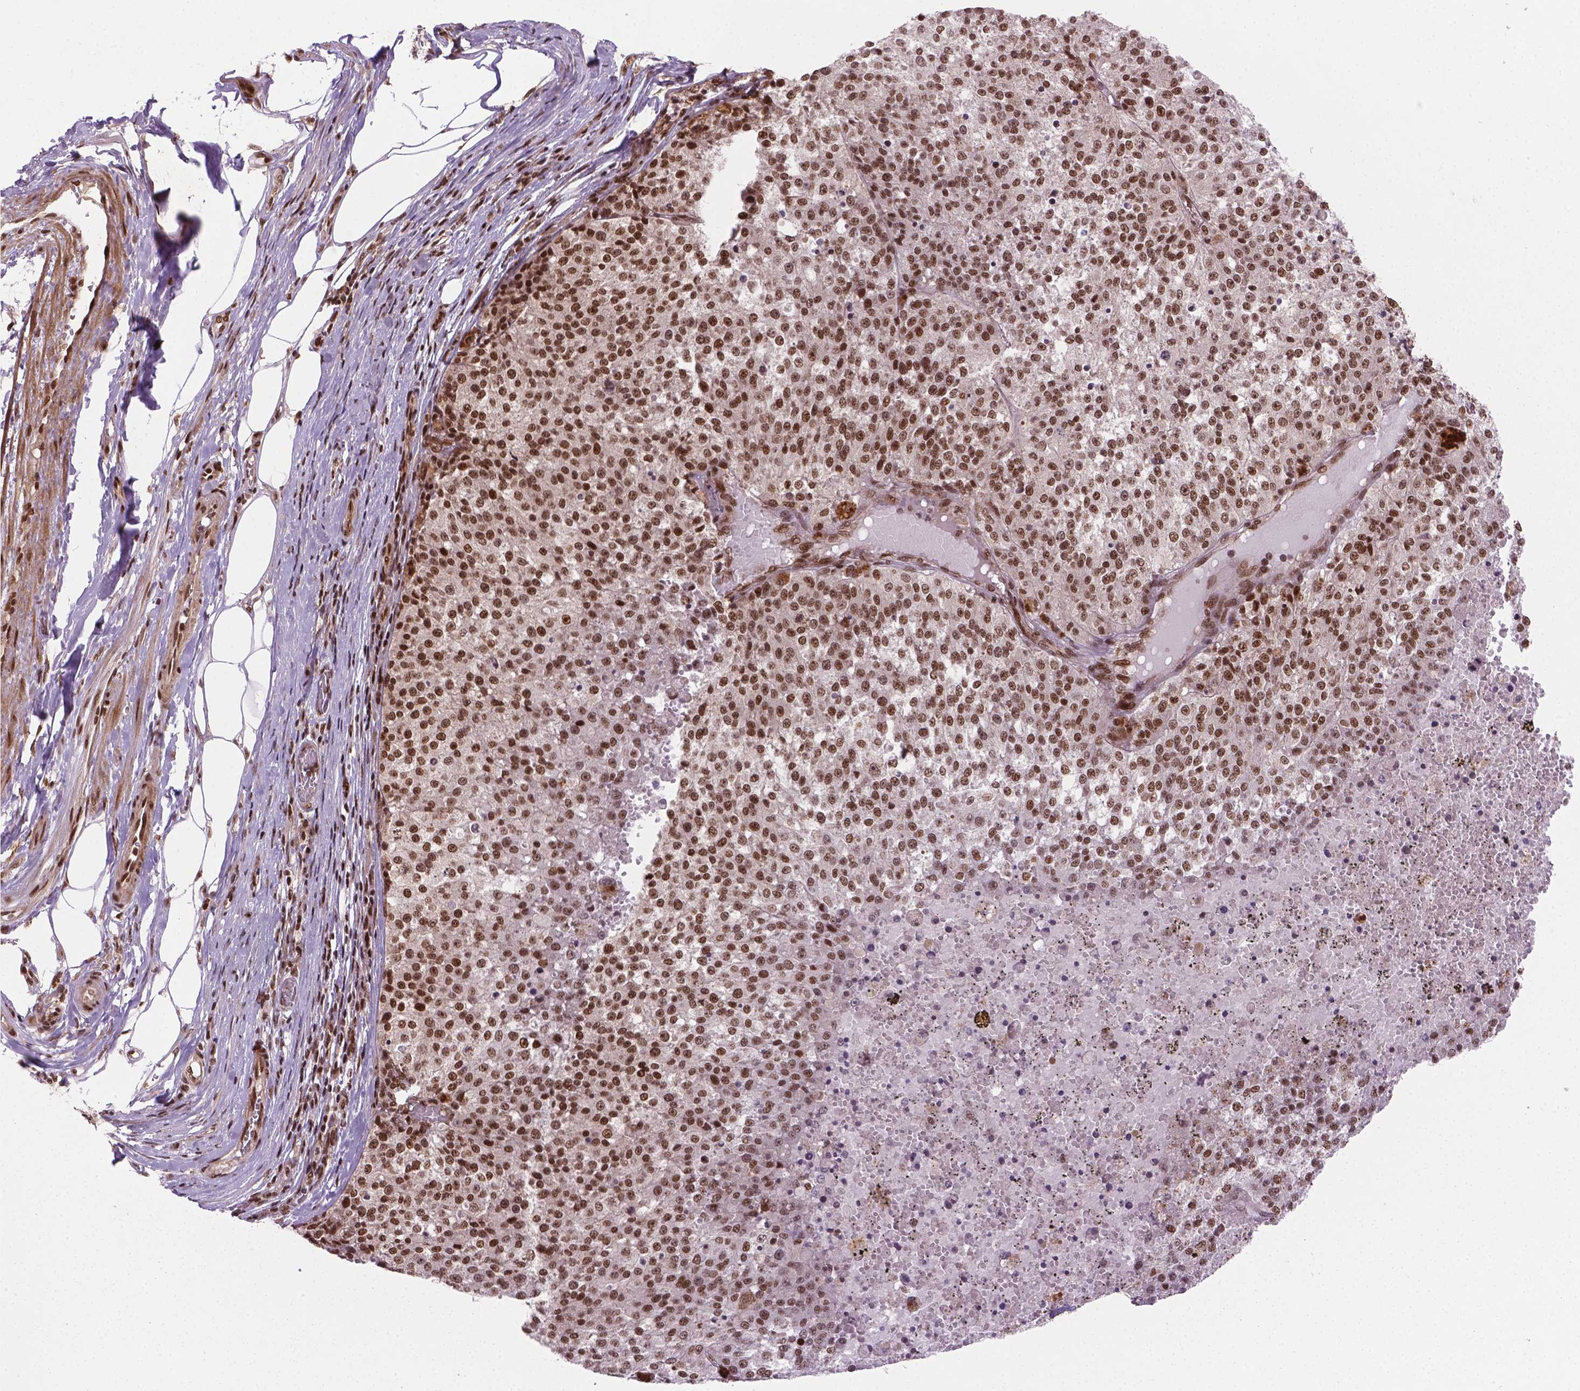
{"staining": {"intensity": "moderate", "quantity": ">75%", "location": "nuclear"}, "tissue": "melanoma", "cell_type": "Tumor cells", "image_type": "cancer", "snomed": [{"axis": "morphology", "description": "Malignant melanoma, Metastatic site"}, {"axis": "topography", "description": "Lymph node"}], "caption": "Human malignant melanoma (metastatic site) stained with a brown dye displays moderate nuclear positive expression in approximately >75% of tumor cells.", "gene": "SIRT6", "patient": {"sex": "female", "age": 64}}